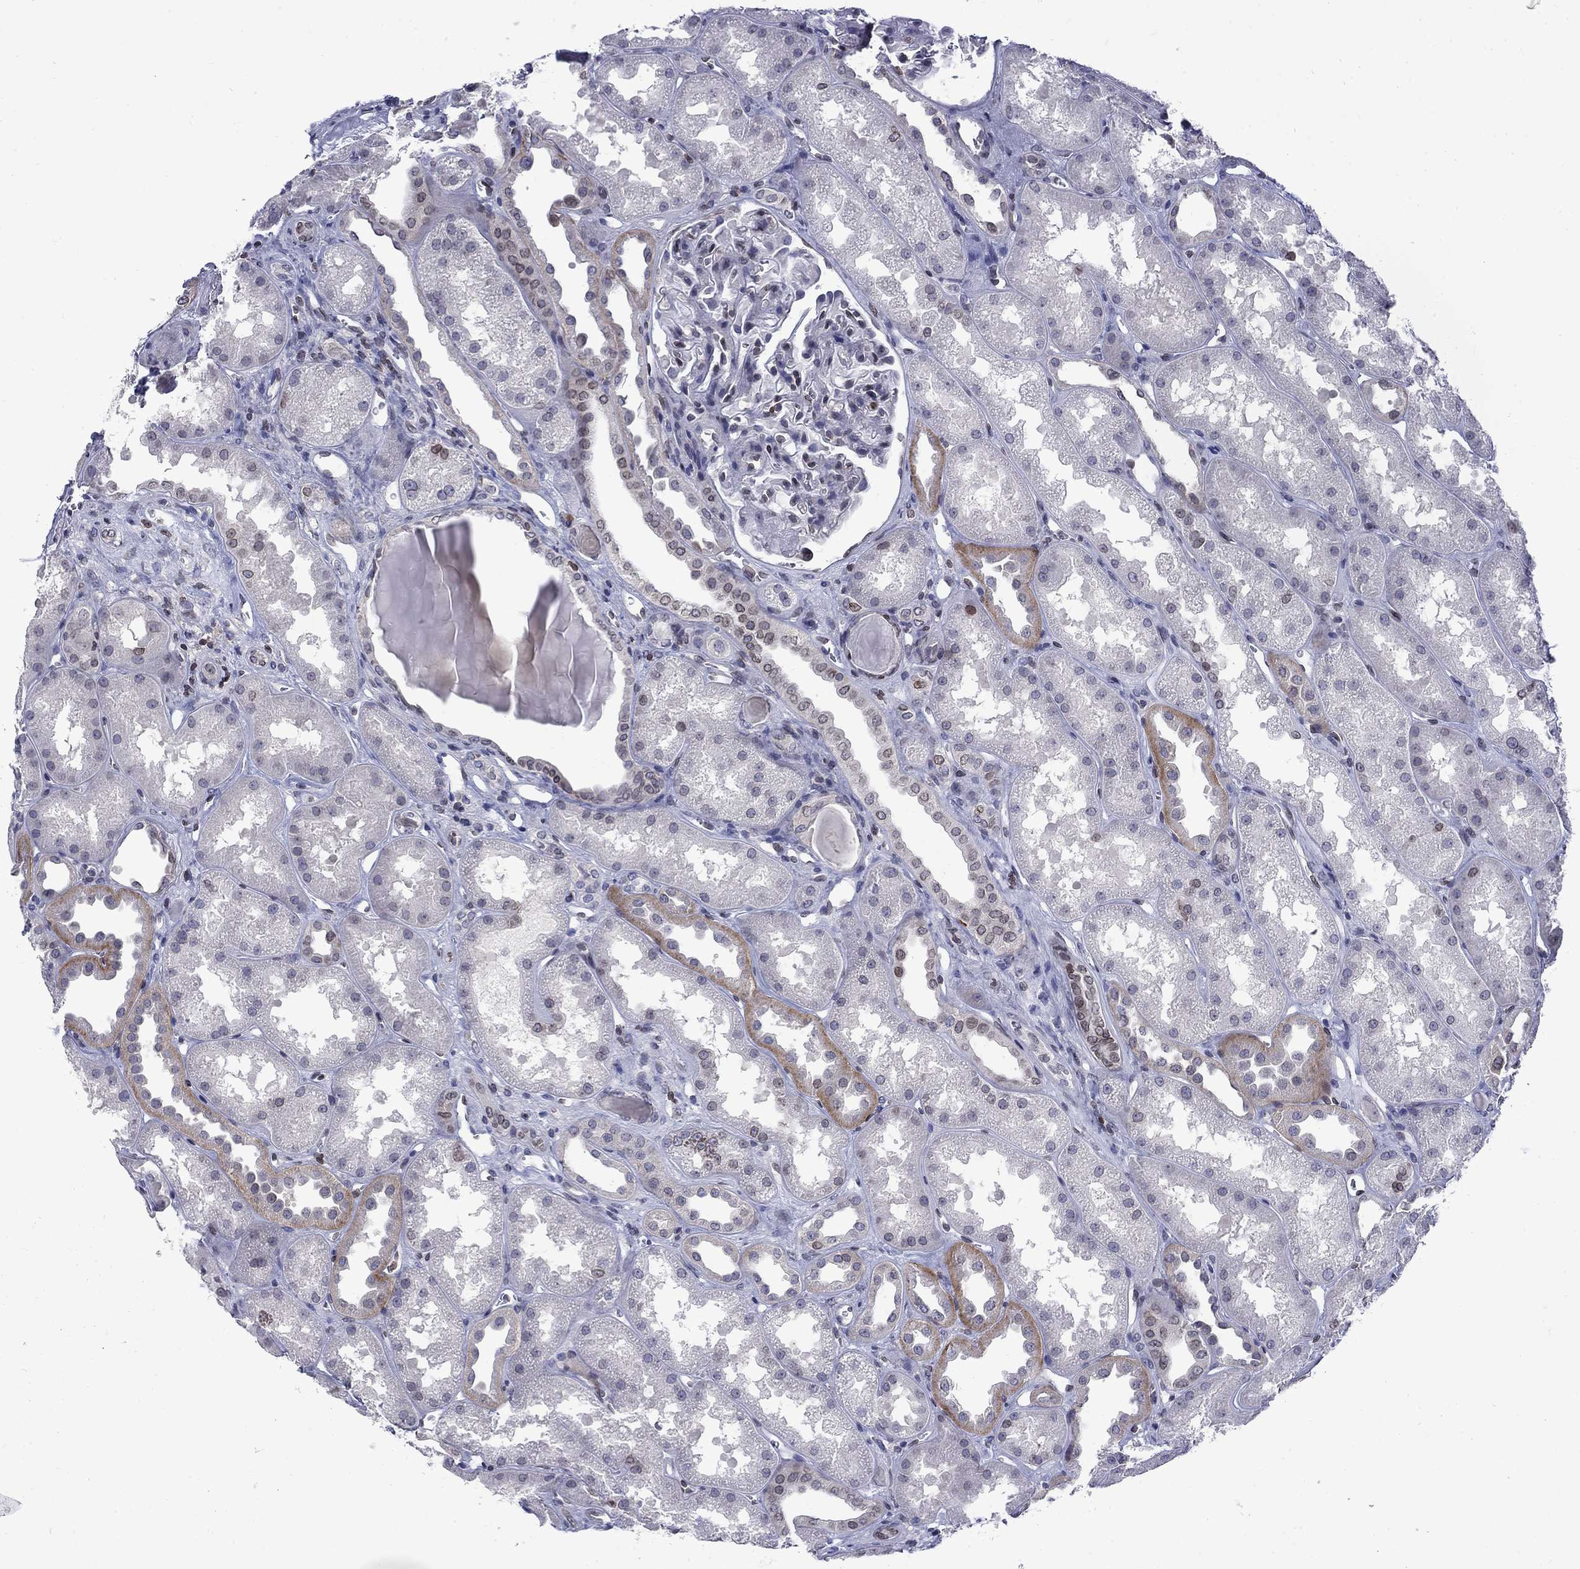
{"staining": {"intensity": "negative", "quantity": "none", "location": "none"}, "tissue": "kidney", "cell_type": "Cells in glomeruli", "image_type": "normal", "snomed": [{"axis": "morphology", "description": "Normal tissue, NOS"}, {"axis": "topography", "description": "Kidney"}], "caption": "Immunohistochemistry of normal human kidney exhibits no staining in cells in glomeruli. (DAB immunohistochemistry (IHC), high magnification).", "gene": "SLA", "patient": {"sex": "male", "age": 61}}